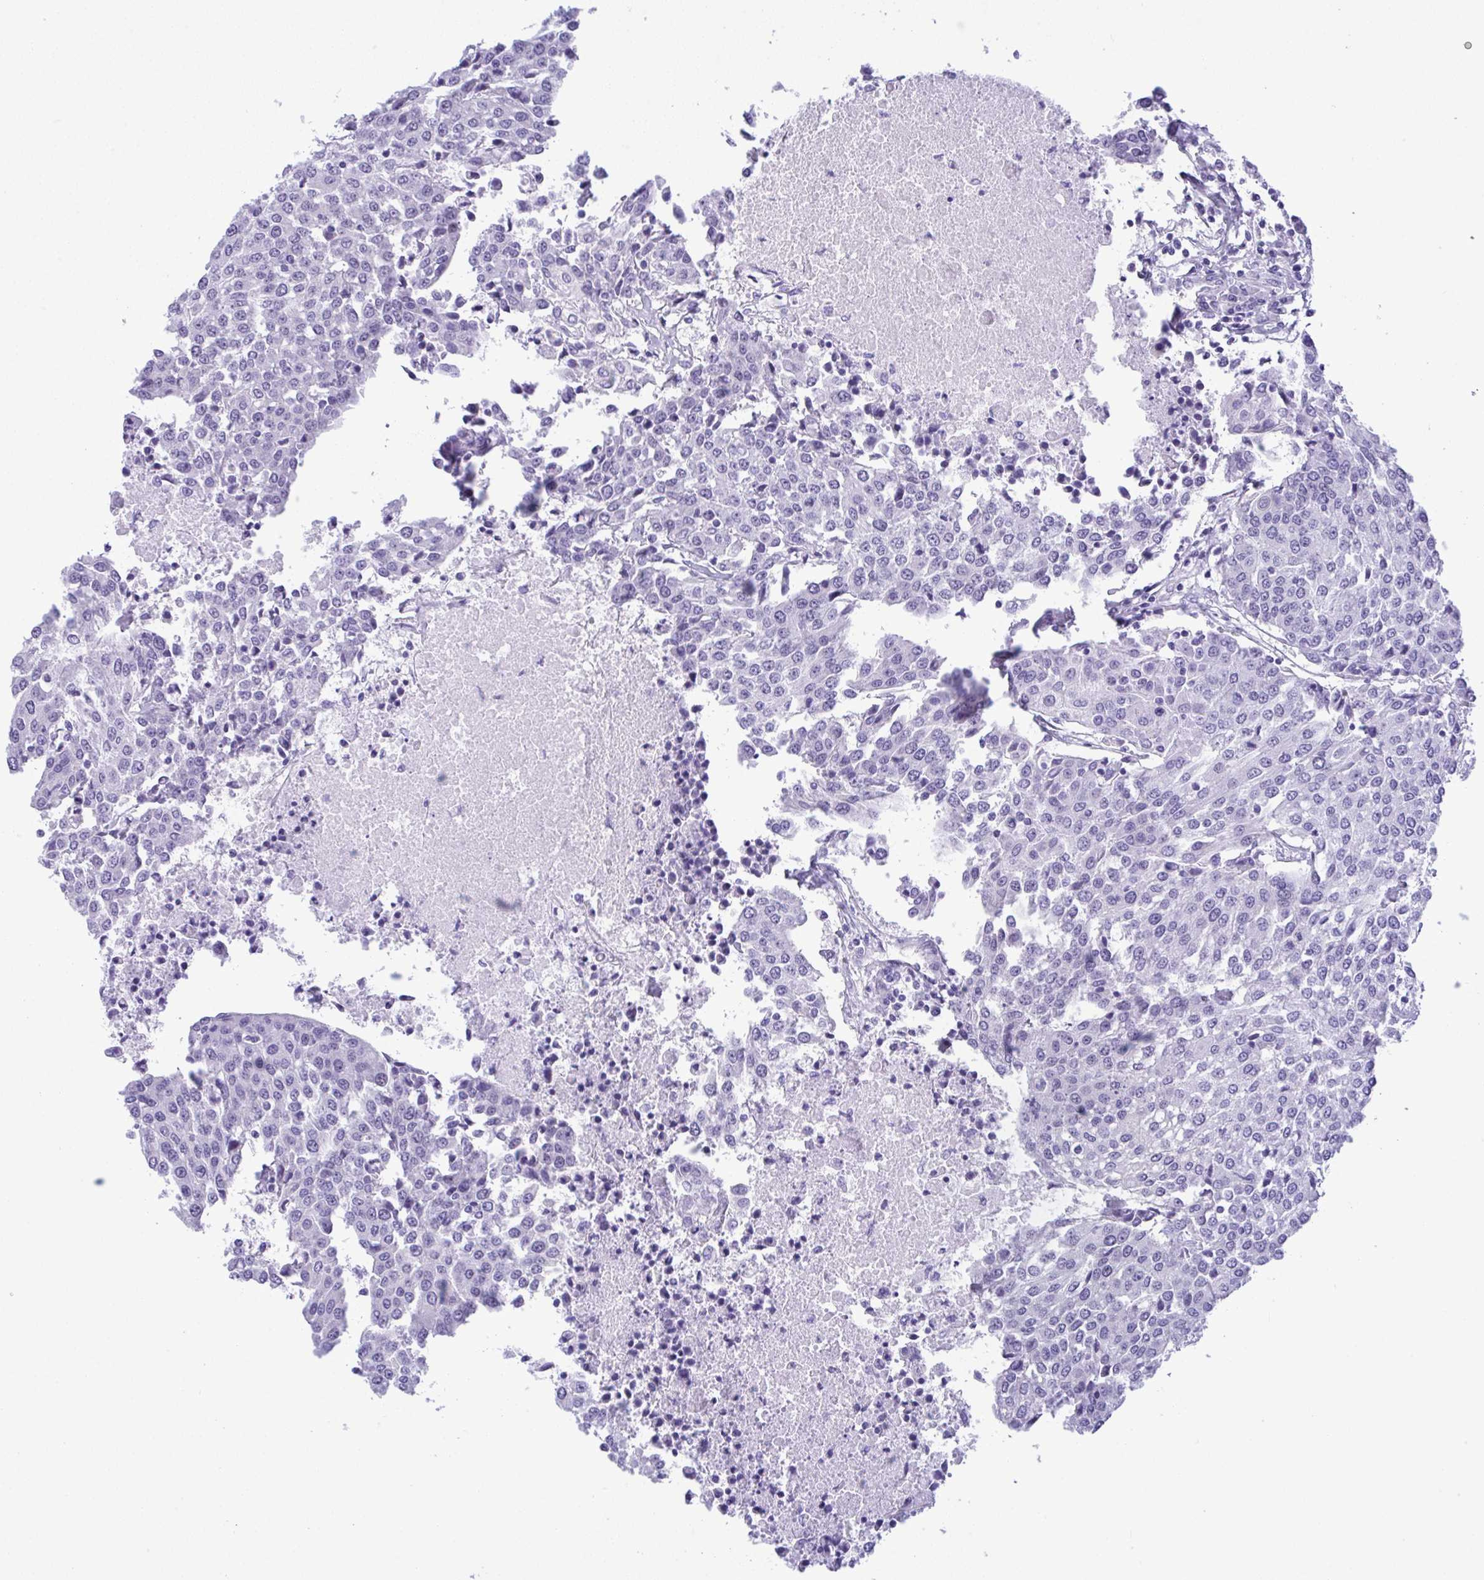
{"staining": {"intensity": "negative", "quantity": "none", "location": "none"}, "tissue": "urothelial cancer", "cell_type": "Tumor cells", "image_type": "cancer", "snomed": [{"axis": "morphology", "description": "Urothelial carcinoma, High grade"}, {"axis": "topography", "description": "Urinary bladder"}], "caption": "This is an immunohistochemistry histopathology image of human urothelial carcinoma (high-grade). There is no expression in tumor cells.", "gene": "YBX2", "patient": {"sex": "female", "age": 85}}